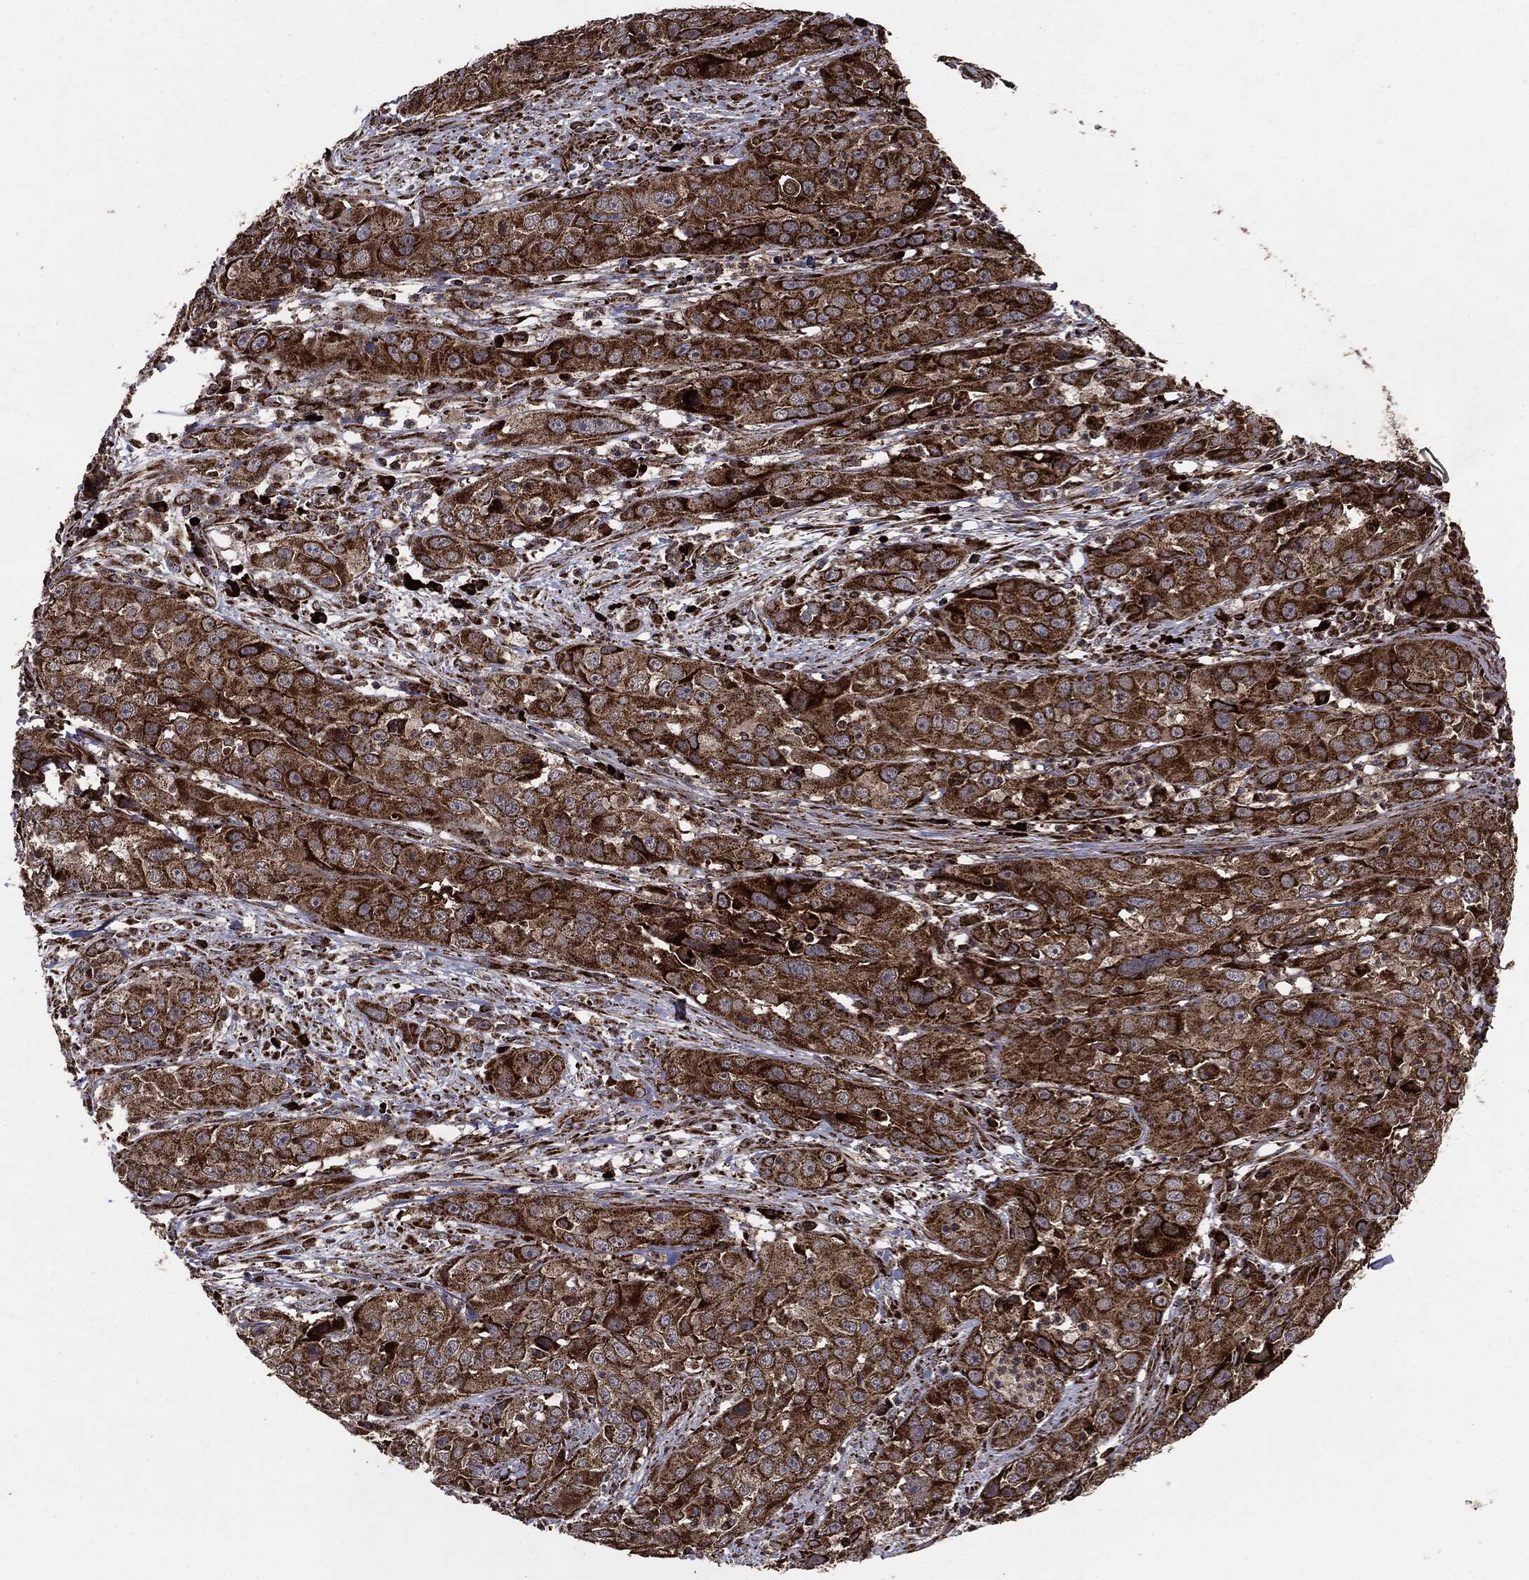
{"staining": {"intensity": "strong", "quantity": ">75%", "location": "cytoplasmic/membranous"}, "tissue": "cervical cancer", "cell_type": "Tumor cells", "image_type": "cancer", "snomed": [{"axis": "morphology", "description": "Squamous cell carcinoma, NOS"}, {"axis": "topography", "description": "Cervix"}], "caption": "Immunohistochemistry staining of cervical cancer, which displays high levels of strong cytoplasmic/membranous positivity in about >75% of tumor cells indicating strong cytoplasmic/membranous protein expression. The staining was performed using DAB (3,3'-diaminobenzidine) (brown) for protein detection and nuclei were counterstained in hematoxylin (blue).", "gene": "MAP2K1", "patient": {"sex": "female", "age": 32}}